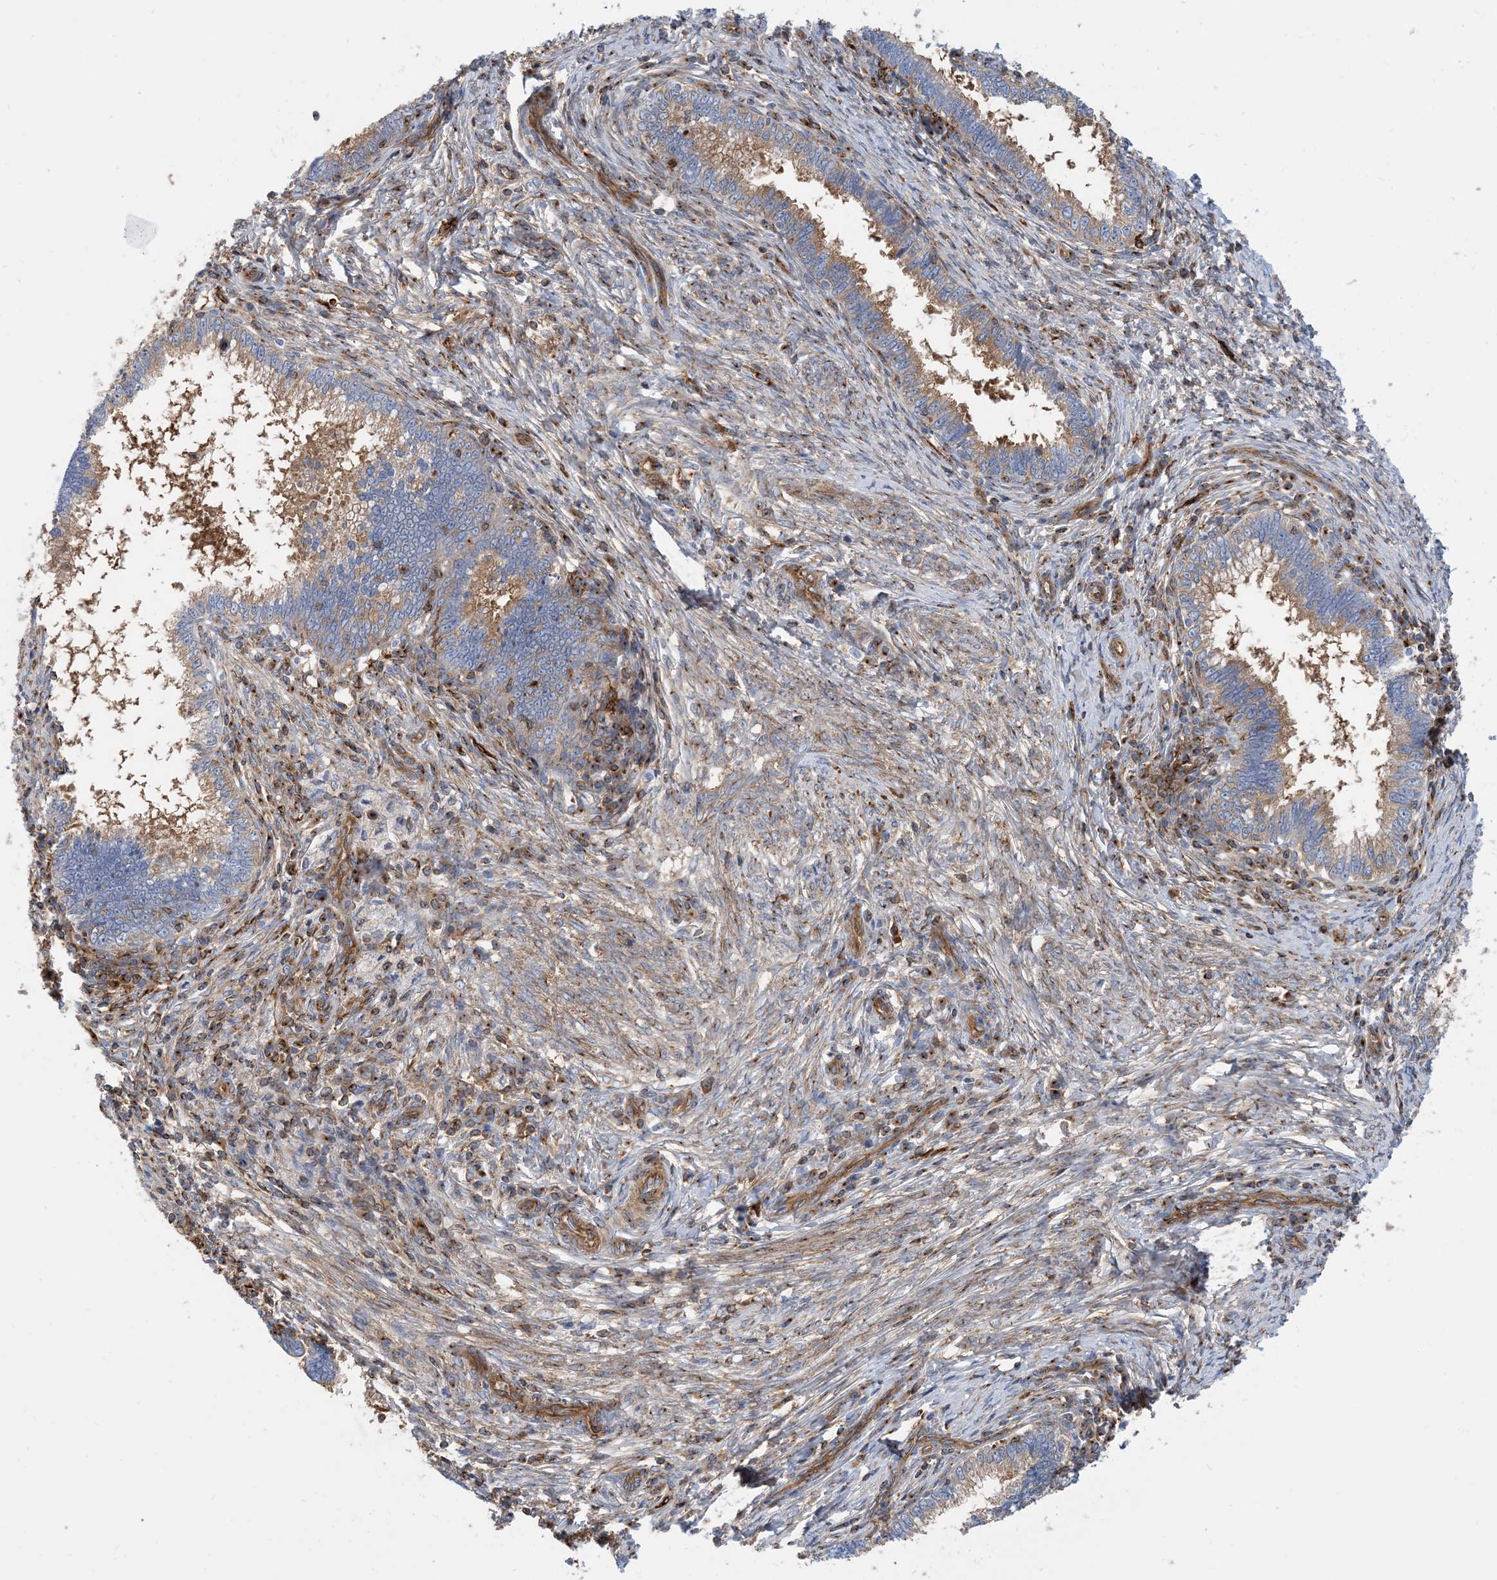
{"staining": {"intensity": "moderate", "quantity": ">75%", "location": "cytoplasmic/membranous"}, "tissue": "cervical cancer", "cell_type": "Tumor cells", "image_type": "cancer", "snomed": [{"axis": "morphology", "description": "Adenocarcinoma, NOS"}, {"axis": "topography", "description": "Cervix"}], "caption": "This is a histology image of immunohistochemistry staining of cervical cancer (adenocarcinoma), which shows moderate expression in the cytoplasmic/membranous of tumor cells.", "gene": "DYNC1LI1", "patient": {"sex": "female", "age": 36}}